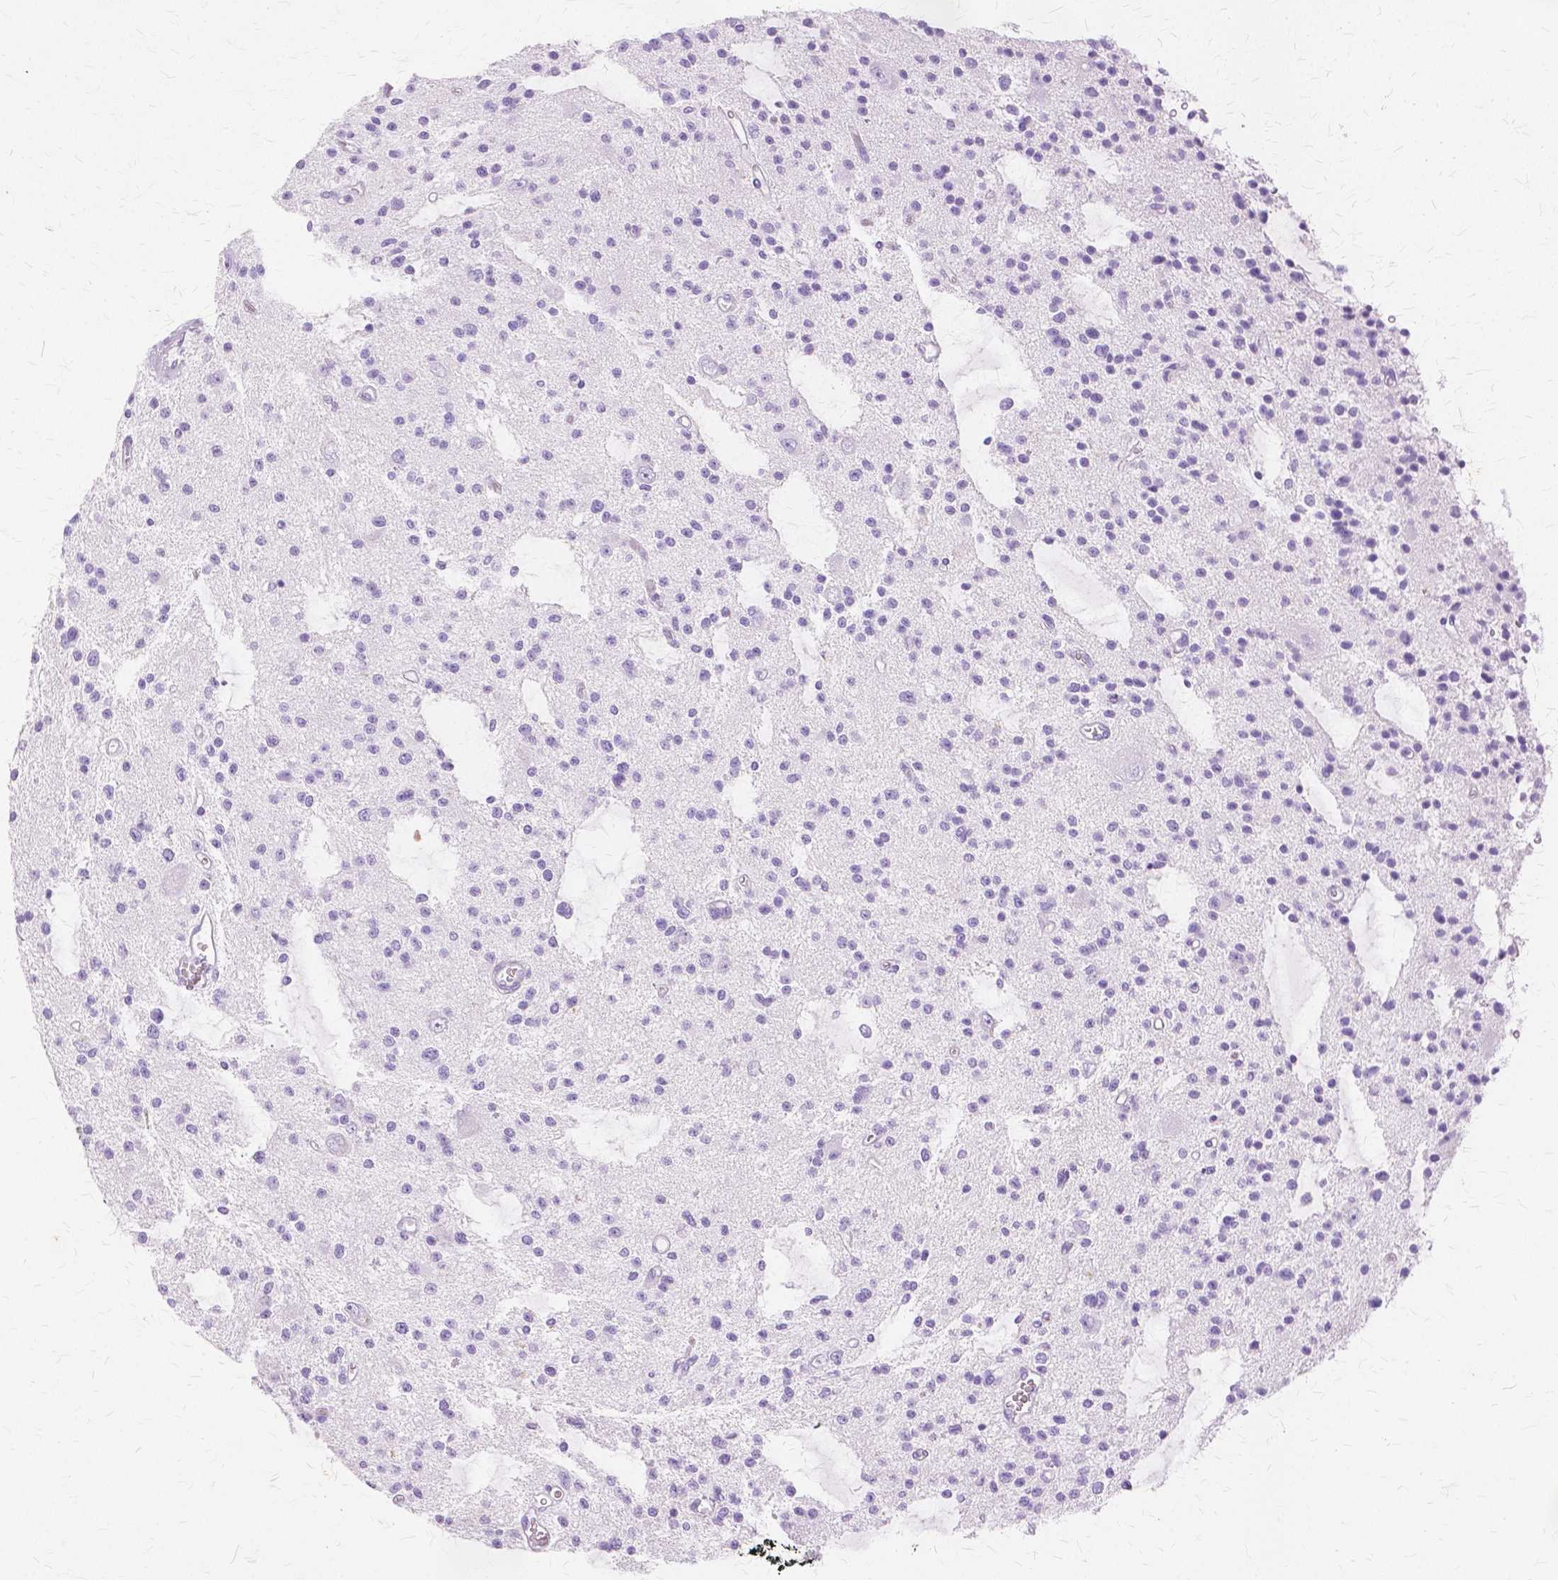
{"staining": {"intensity": "negative", "quantity": "none", "location": "none"}, "tissue": "glioma", "cell_type": "Tumor cells", "image_type": "cancer", "snomed": [{"axis": "morphology", "description": "Glioma, malignant, Low grade"}, {"axis": "topography", "description": "Brain"}], "caption": "The photomicrograph exhibits no significant positivity in tumor cells of low-grade glioma (malignant). (DAB immunohistochemistry (IHC) visualized using brightfield microscopy, high magnification).", "gene": "TGM1", "patient": {"sex": "male", "age": 43}}